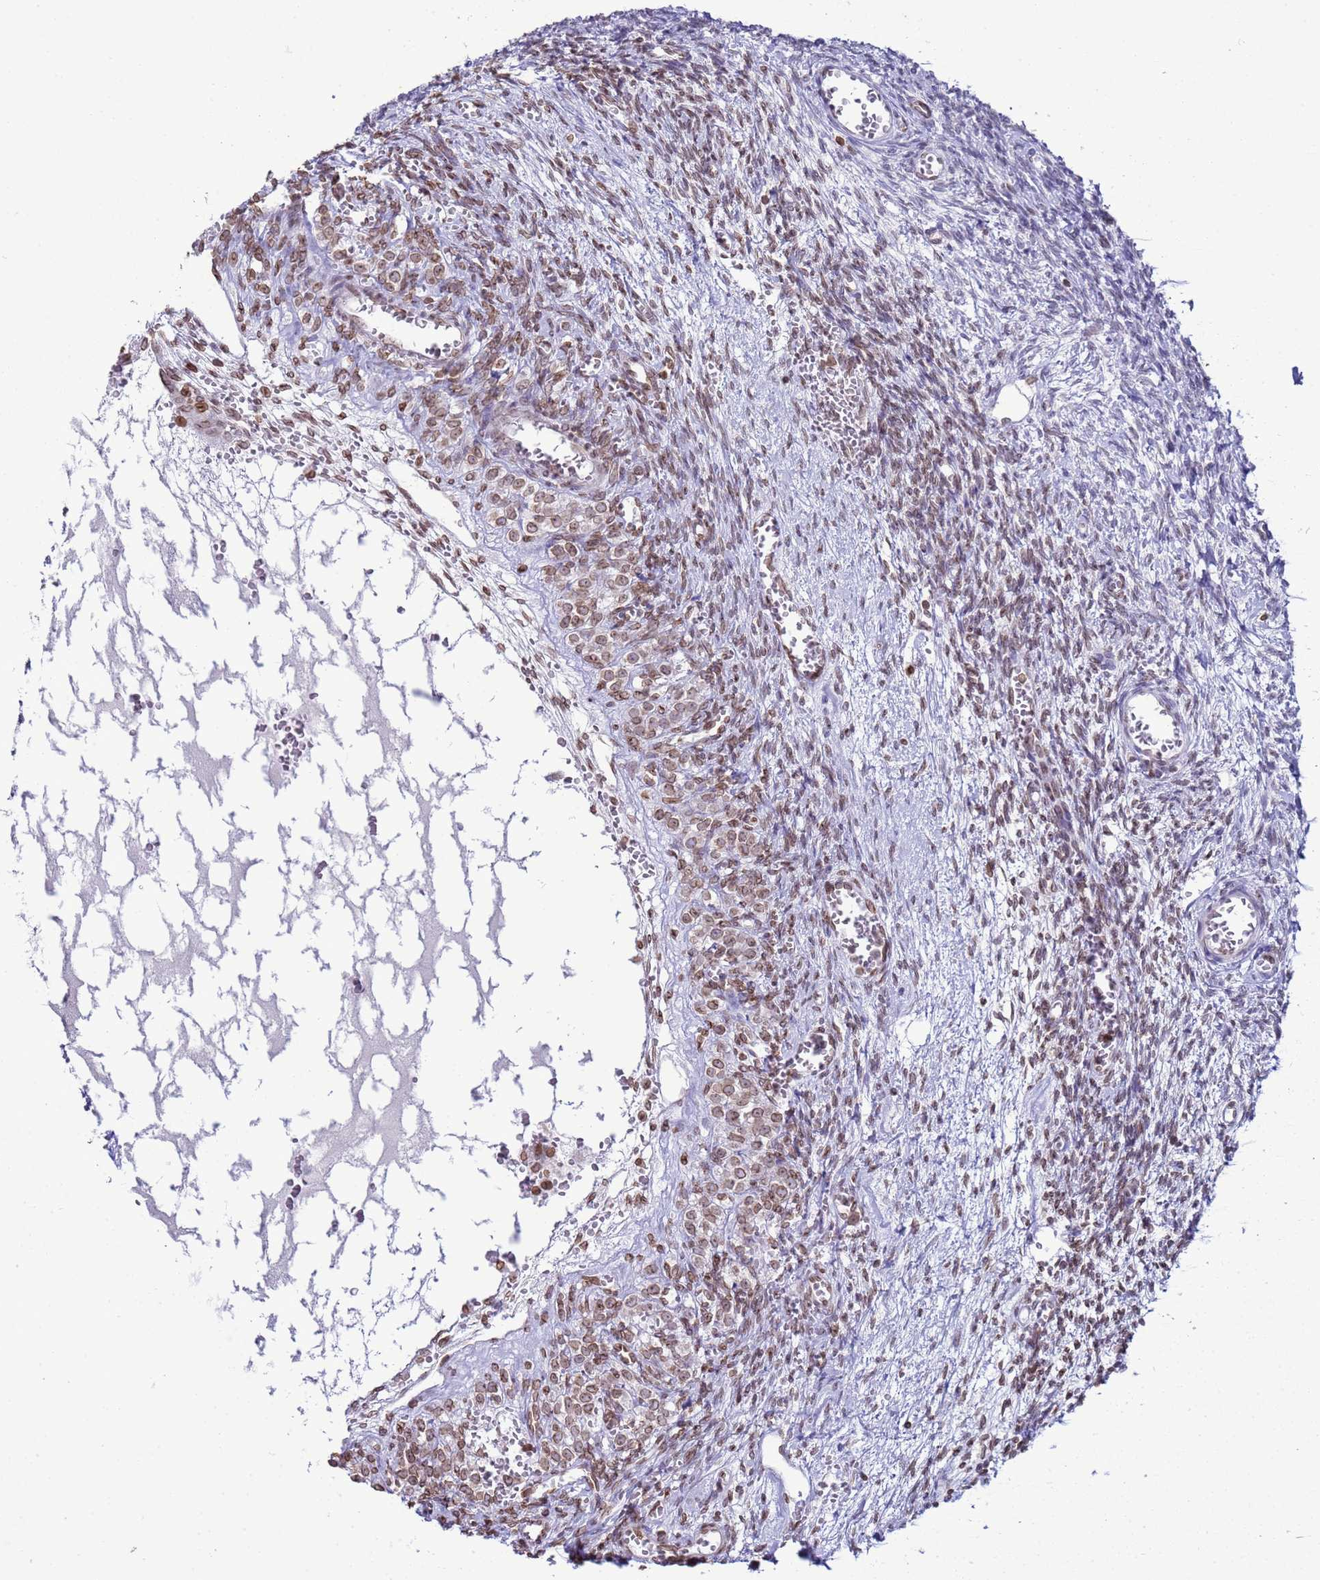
{"staining": {"intensity": "moderate", "quantity": "<25%", "location": "cytoplasmic/membranous,nuclear"}, "tissue": "ovary", "cell_type": "Ovarian stroma cells", "image_type": "normal", "snomed": [{"axis": "morphology", "description": "Normal tissue, NOS"}, {"axis": "topography", "description": "Ovary"}], "caption": "Immunohistochemical staining of benign human ovary reveals moderate cytoplasmic/membranous,nuclear protein staining in about <25% of ovarian stroma cells. The staining was performed using DAB (3,3'-diaminobenzidine), with brown indicating positive protein expression. Nuclei are stained blue with hematoxylin.", "gene": "DHX37", "patient": {"sex": "female", "age": 39}}